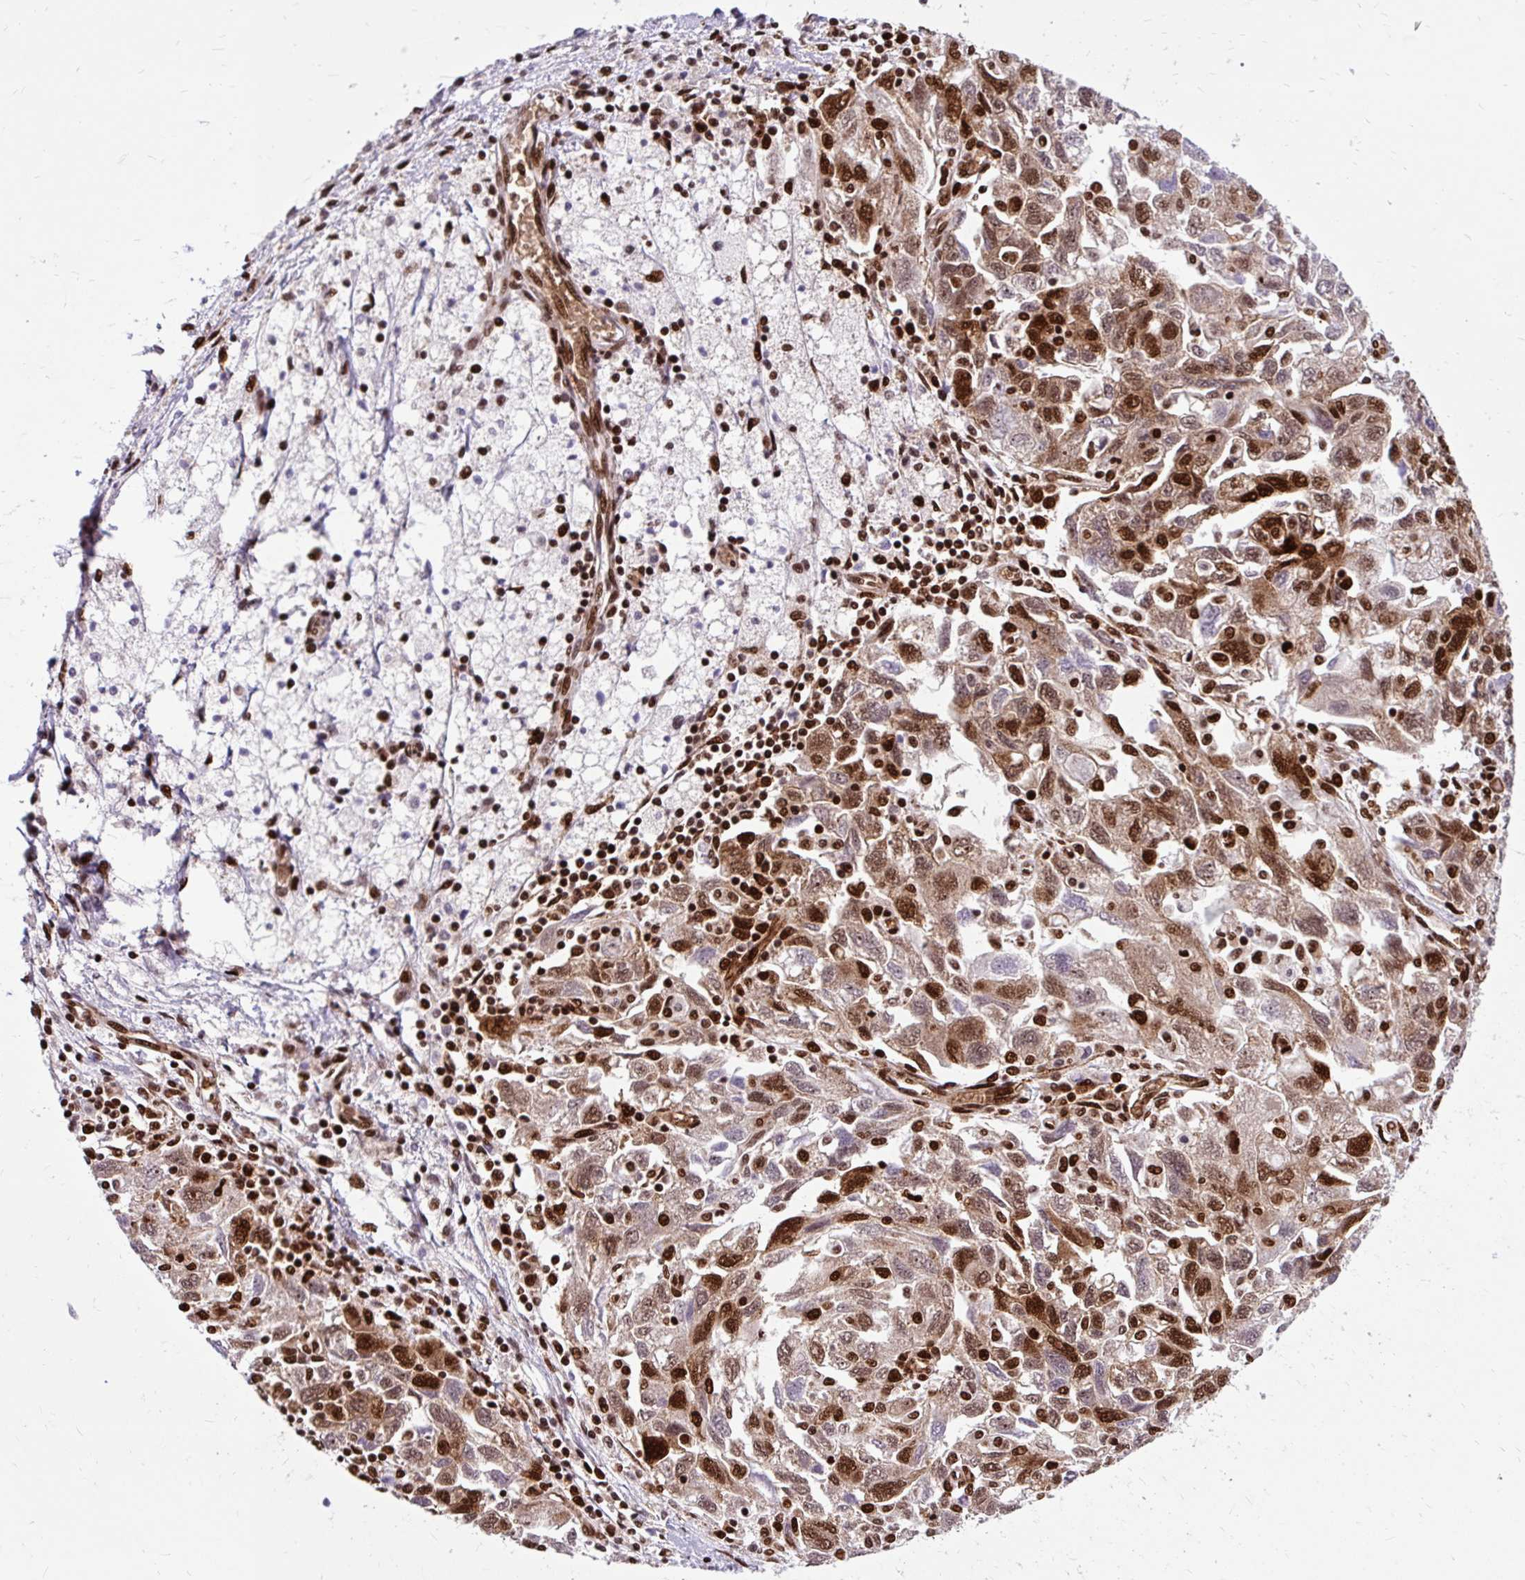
{"staining": {"intensity": "strong", "quantity": ">75%", "location": "cytoplasmic/membranous,nuclear"}, "tissue": "ovarian cancer", "cell_type": "Tumor cells", "image_type": "cancer", "snomed": [{"axis": "morphology", "description": "Carcinoma, NOS"}, {"axis": "morphology", "description": "Cystadenocarcinoma, serous, NOS"}, {"axis": "topography", "description": "Ovary"}], "caption": "The micrograph reveals staining of serous cystadenocarcinoma (ovarian), revealing strong cytoplasmic/membranous and nuclear protein expression (brown color) within tumor cells. (IHC, brightfield microscopy, high magnification).", "gene": "FUS", "patient": {"sex": "female", "age": 69}}